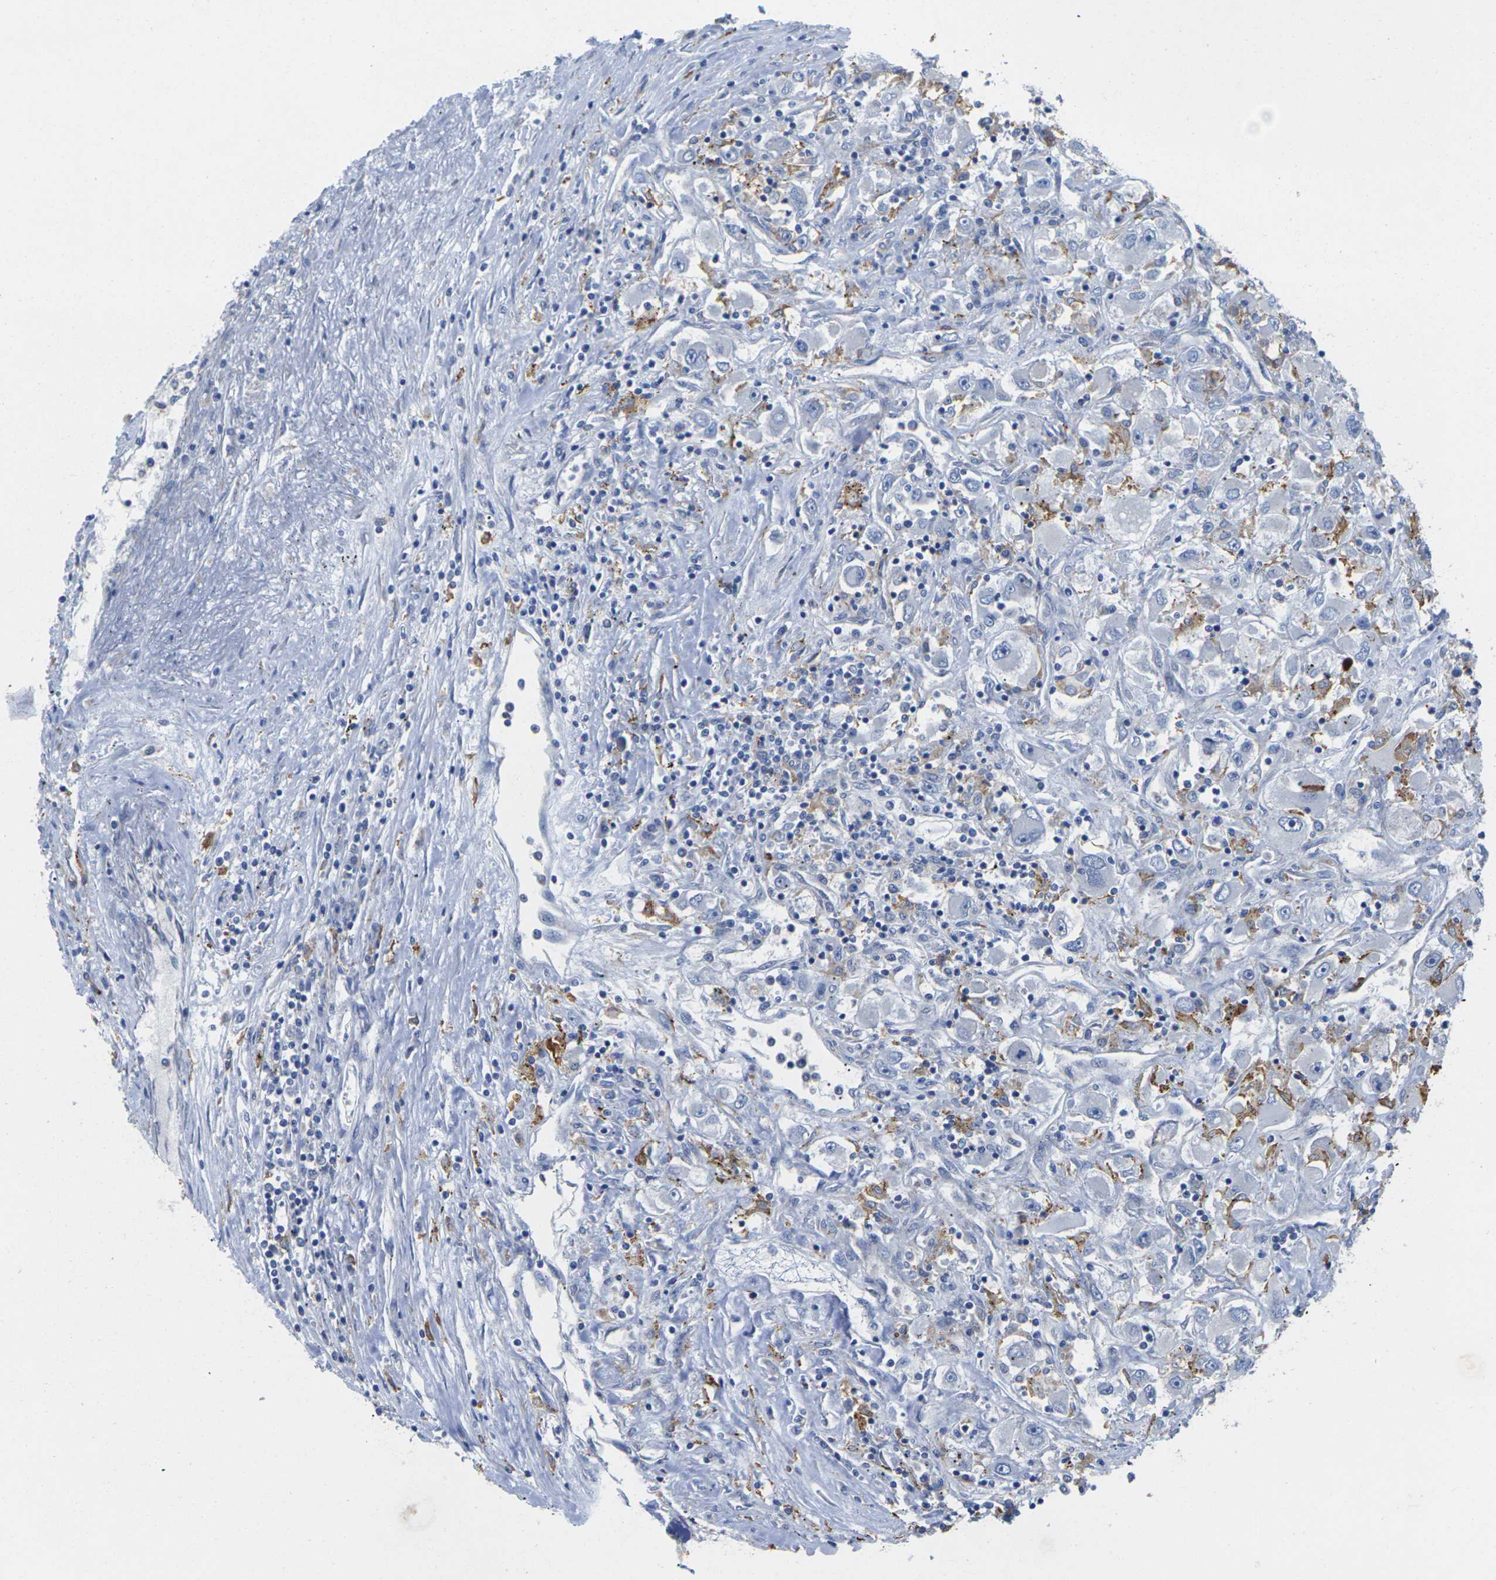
{"staining": {"intensity": "negative", "quantity": "none", "location": "none"}, "tissue": "renal cancer", "cell_type": "Tumor cells", "image_type": "cancer", "snomed": [{"axis": "morphology", "description": "Adenocarcinoma, NOS"}, {"axis": "topography", "description": "Kidney"}], "caption": "This is a image of IHC staining of renal adenocarcinoma, which shows no staining in tumor cells. Brightfield microscopy of immunohistochemistry (IHC) stained with DAB (3,3'-diaminobenzidine) (brown) and hematoxylin (blue), captured at high magnification.", "gene": "SCNN1A", "patient": {"sex": "female", "age": 52}}